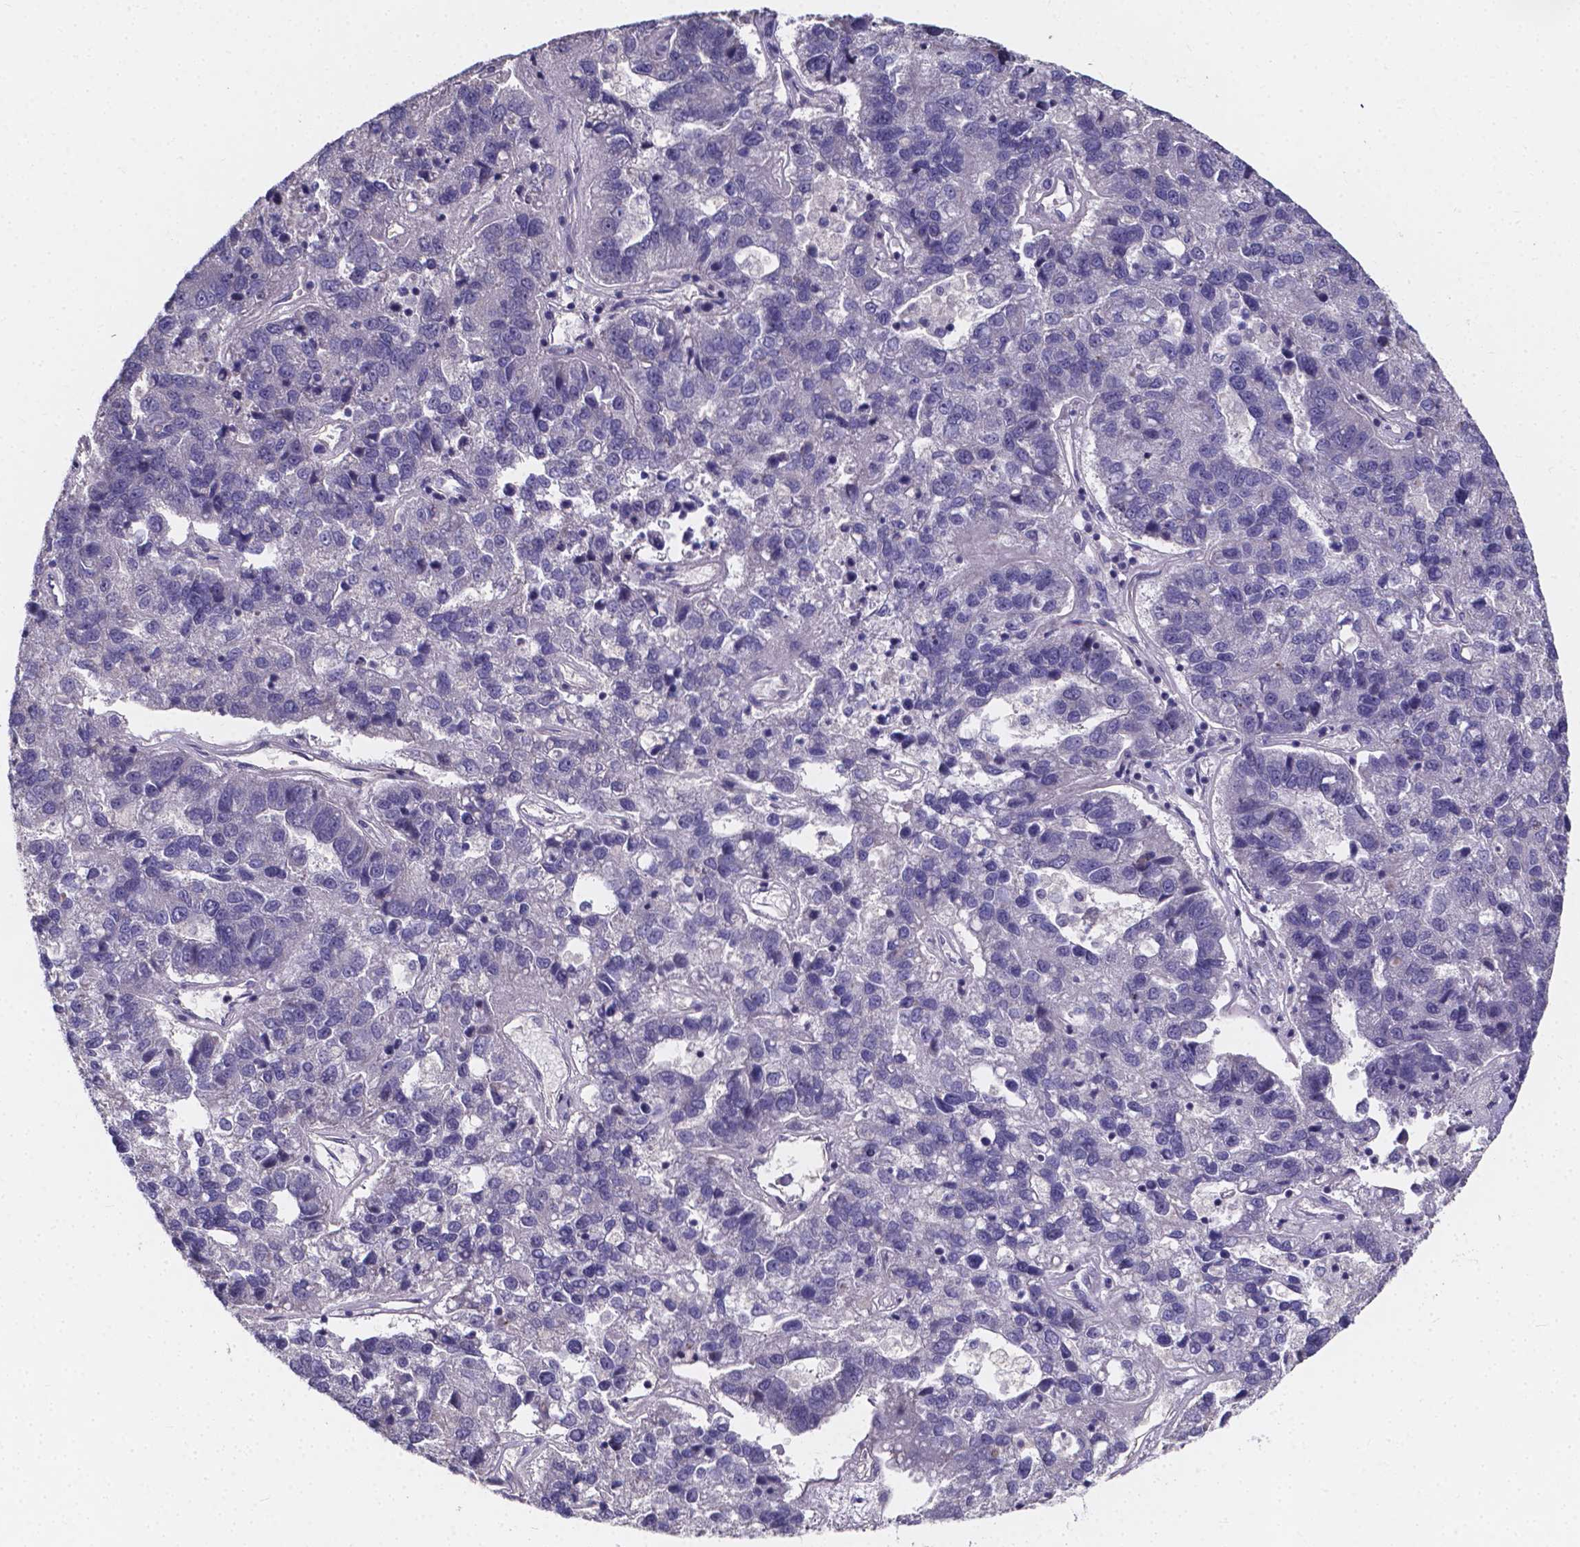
{"staining": {"intensity": "negative", "quantity": "none", "location": "none"}, "tissue": "pancreatic cancer", "cell_type": "Tumor cells", "image_type": "cancer", "snomed": [{"axis": "morphology", "description": "Adenocarcinoma, NOS"}, {"axis": "topography", "description": "Pancreas"}], "caption": "Photomicrograph shows no protein positivity in tumor cells of pancreatic adenocarcinoma tissue. Brightfield microscopy of immunohistochemistry stained with DAB (3,3'-diaminobenzidine) (brown) and hematoxylin (blue), captured at high magnification.", "gene": "THEMIS", "patient": {"sex": "female", "age": 61}}